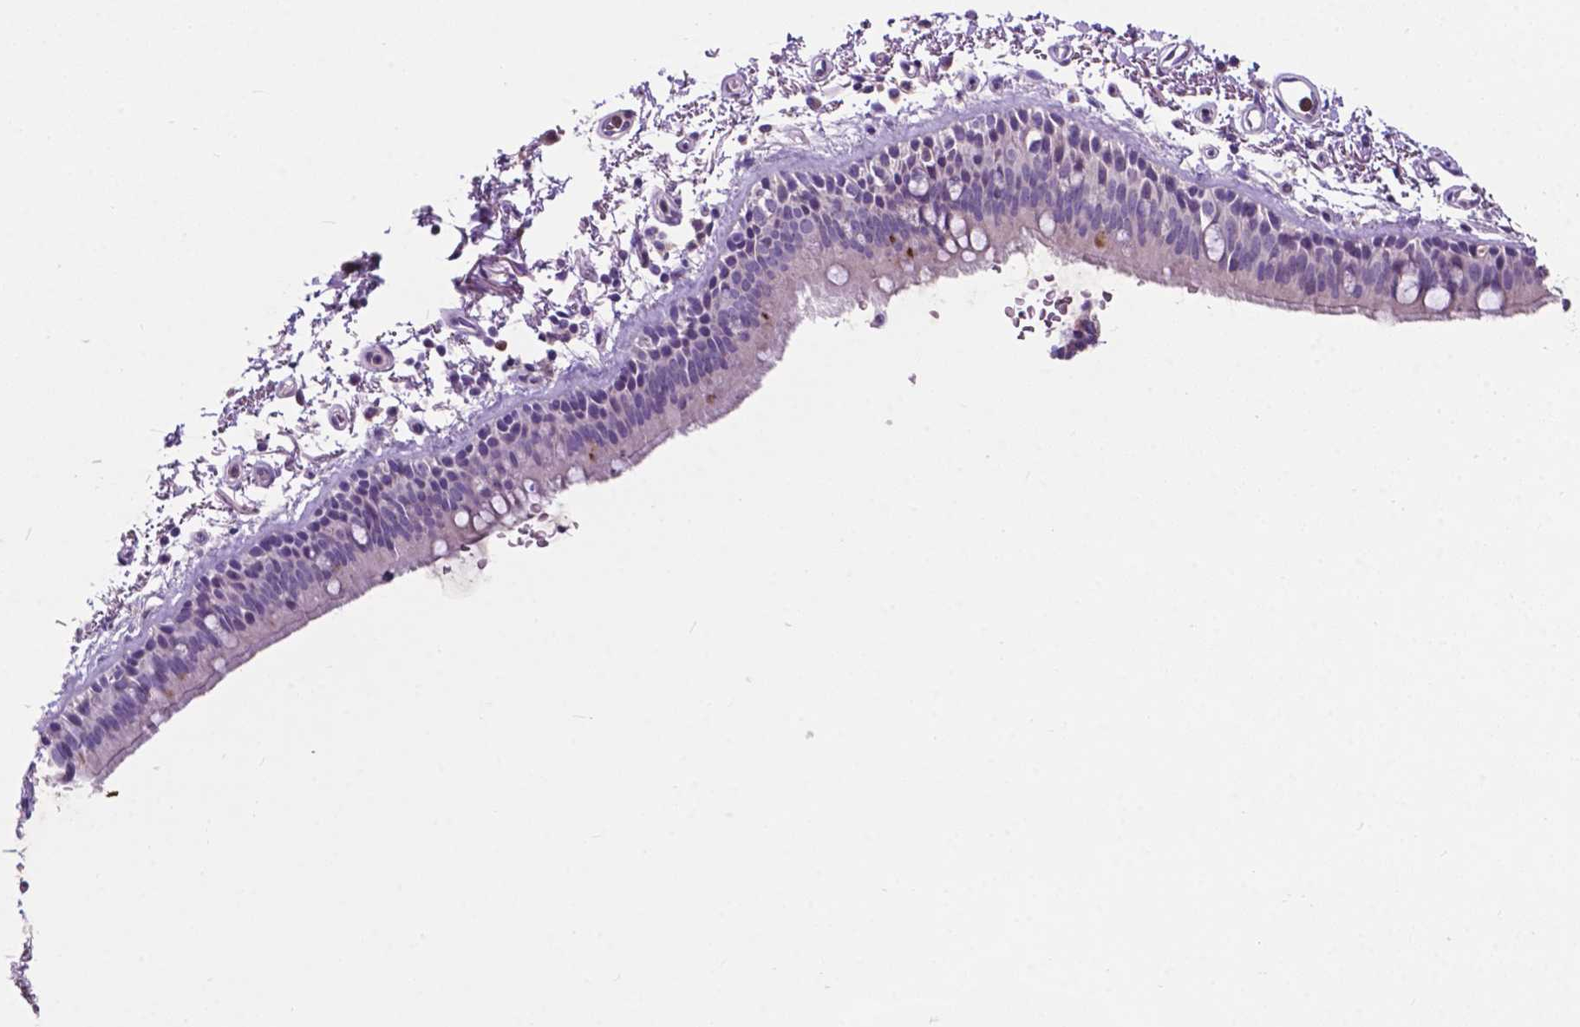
{"staining": {"intensity": "negative", "quantity": "none", "location": "none"}, "tissue": "bronchus", "cell_type": "Respiratory epithelial cells", "image_type": "normal", "snomed": [{"axis": "morphology", "description": "Normal tissue, NOS"}, {"axis": "topography", "description": "Lymph node"}, {"axis": "topography", "description": "Bronchus"}], "caption": "This photomicrograph is of normal bronchus stained with IHC to label a protein in brown with the nuclei are counter-stained blue. There is no positivity in respiratory epithelial cells. (Brightfield microscopy of DAB (3,3'-diaminobenzidine) IHC at high magnification).", "gene": "PLSCR1", "patient": {"sex": "female", "age": 70}}